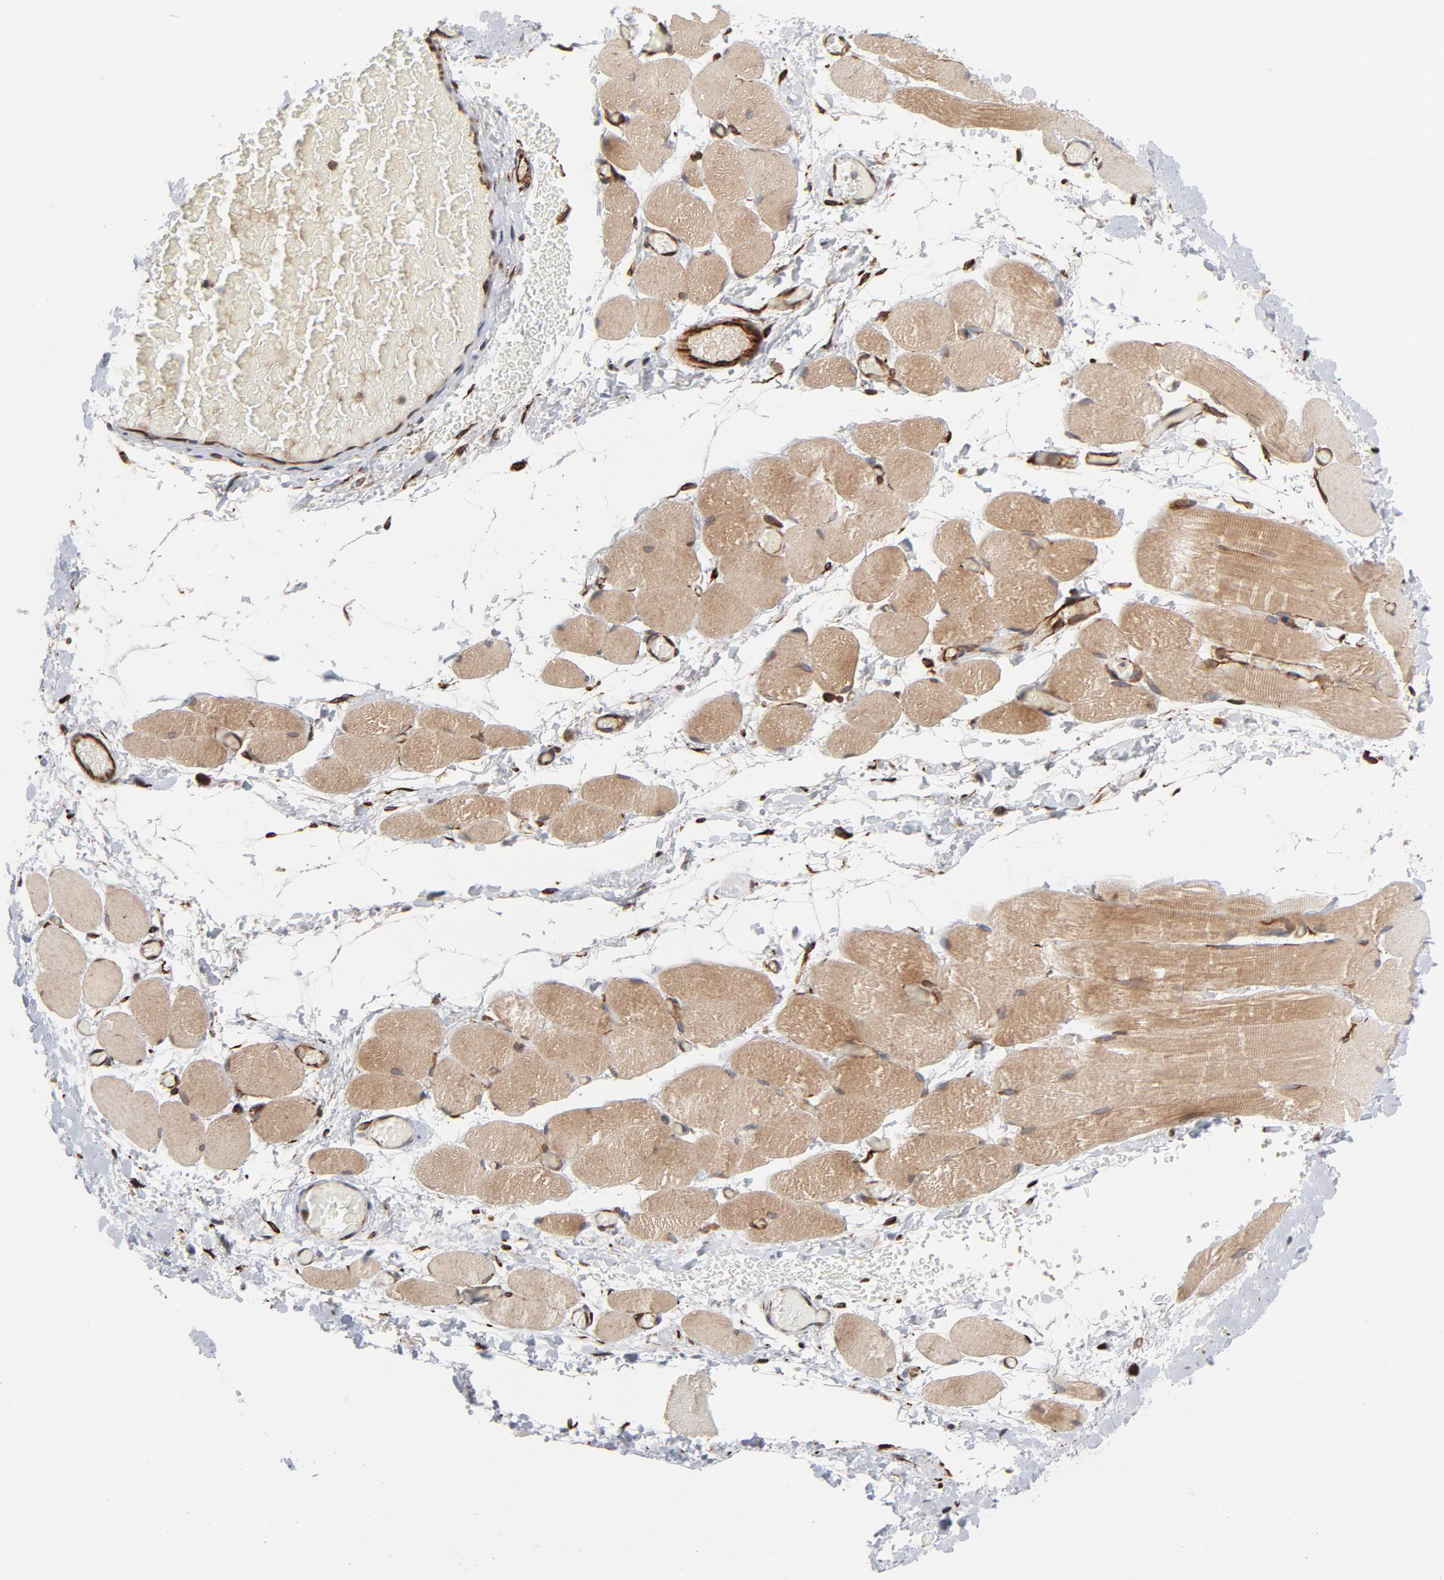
{"staining": {"intensity": "moderate", "quantity": ">75%", "location": "cytoplasmic/membranous"}, "tissue": "skeletal muscle", "cell_type": "Myocytes", "image_type": "normal", "snomed": [{"axis": "morphology", "description": "Normal tissue, NOS"}, {"axis": "topography", "description": "Skeletal muscle"}, {"axis": "topography", "description": "Soft tissue"}], "caption": "Normal skeletal muscle exhibits moderate cytoplasmic/membranous positivity in about >75% of myocytes, visualized by immunohistochemistry.", "gene": "DNAAF2", "patient": {"sex": "female", "age": 58}}